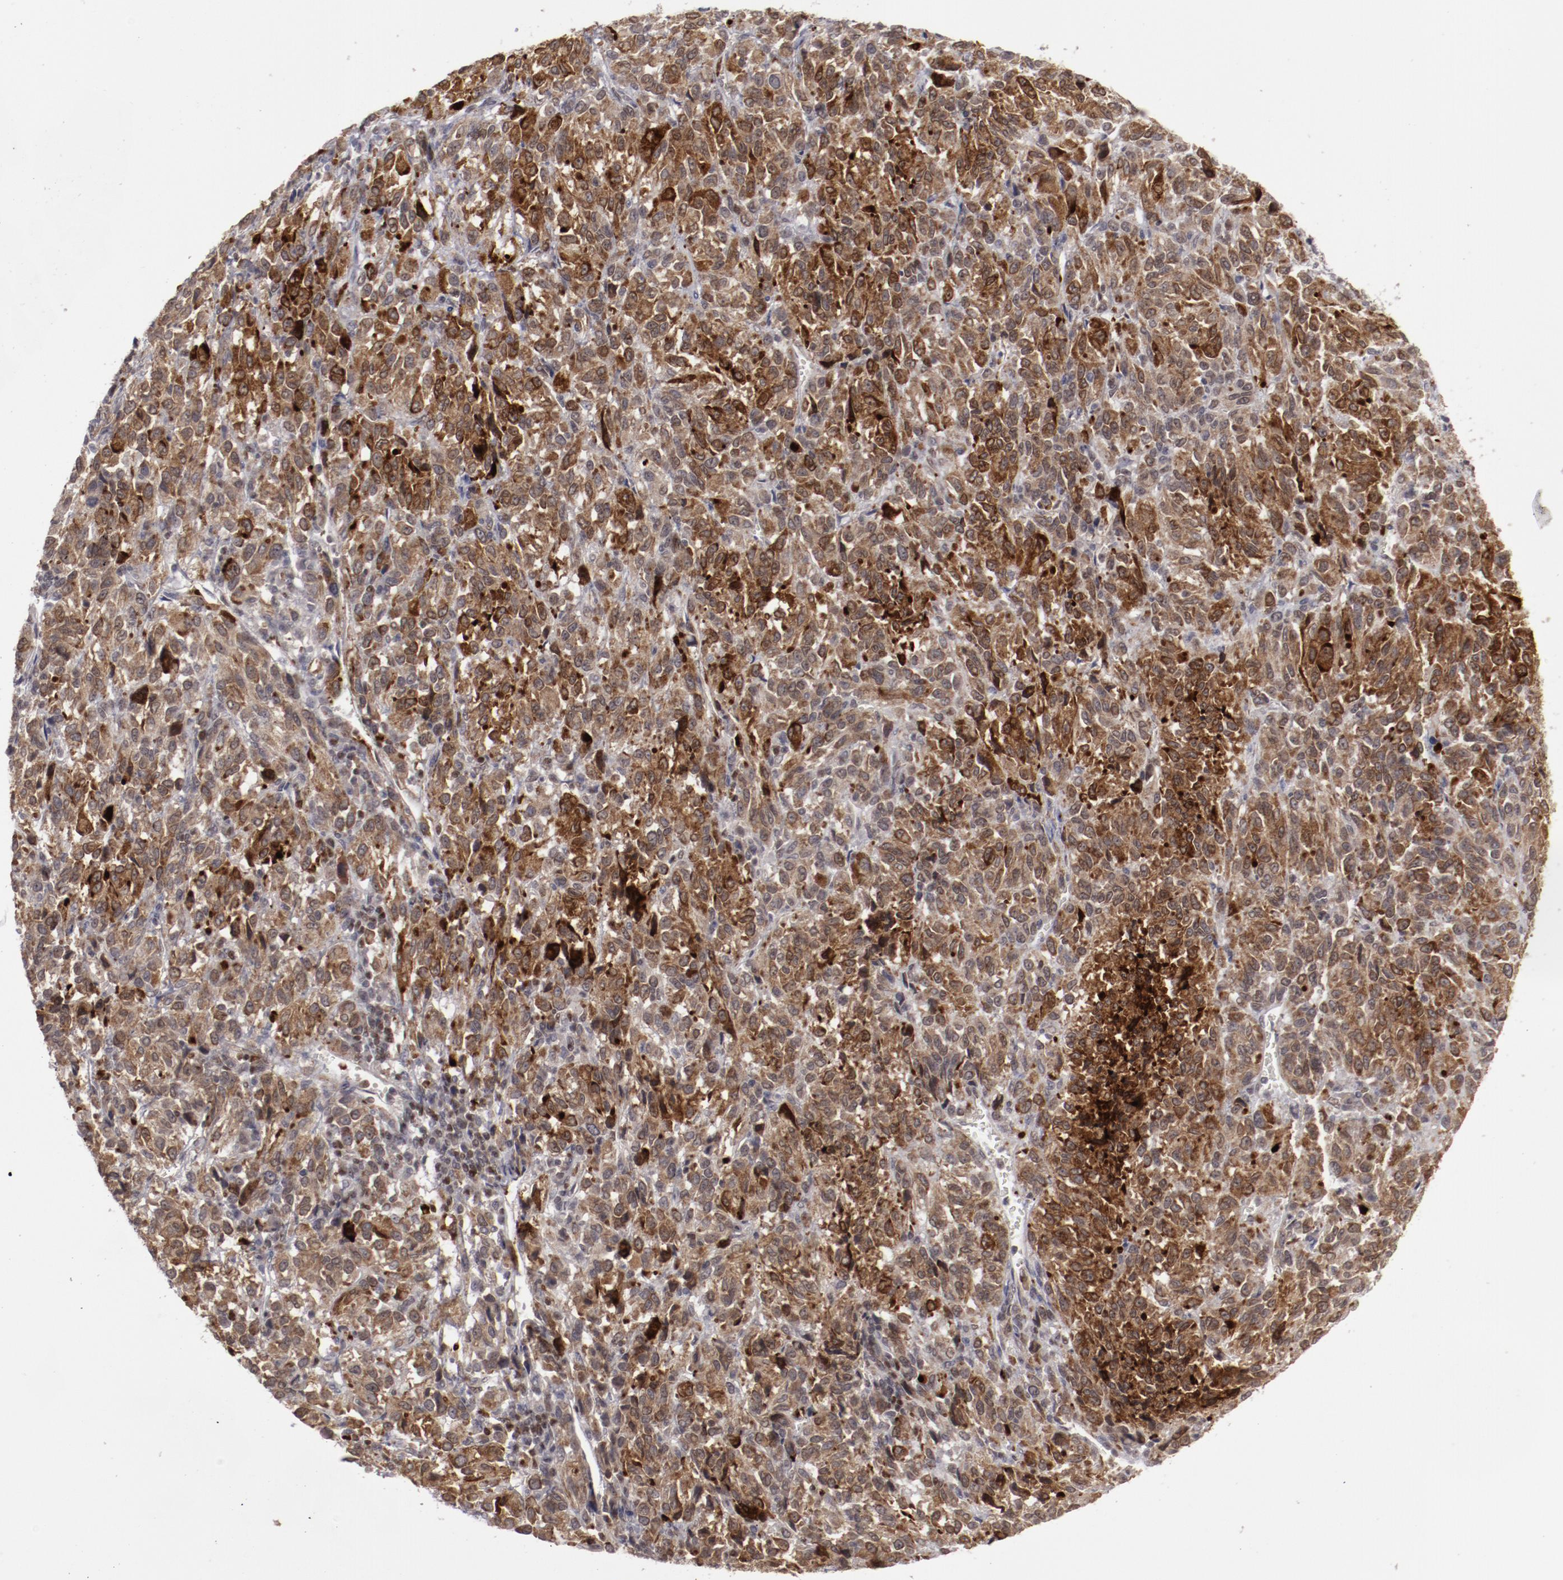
{"staining": {"intensity": "strong", "quantity": "25%-75%", "location": "cytoplasmic/membranous"}, "tissue": "melanoma", "cell_type": "Tumor cells", "image_type": "cancer", "snomed": [{"axis": "morphology", "description": "Malignant melanoma, Metastatic site"}, {"axis": "topography", "description": "Lung"}], "caption": "Melanoma stained with a brown dye exhibits strong cytoplasmic/membranous positive staining in about 25%-75% of tumor cells.", "gene": "LEF1", "patient": {"sex": "male", "age": 64}}